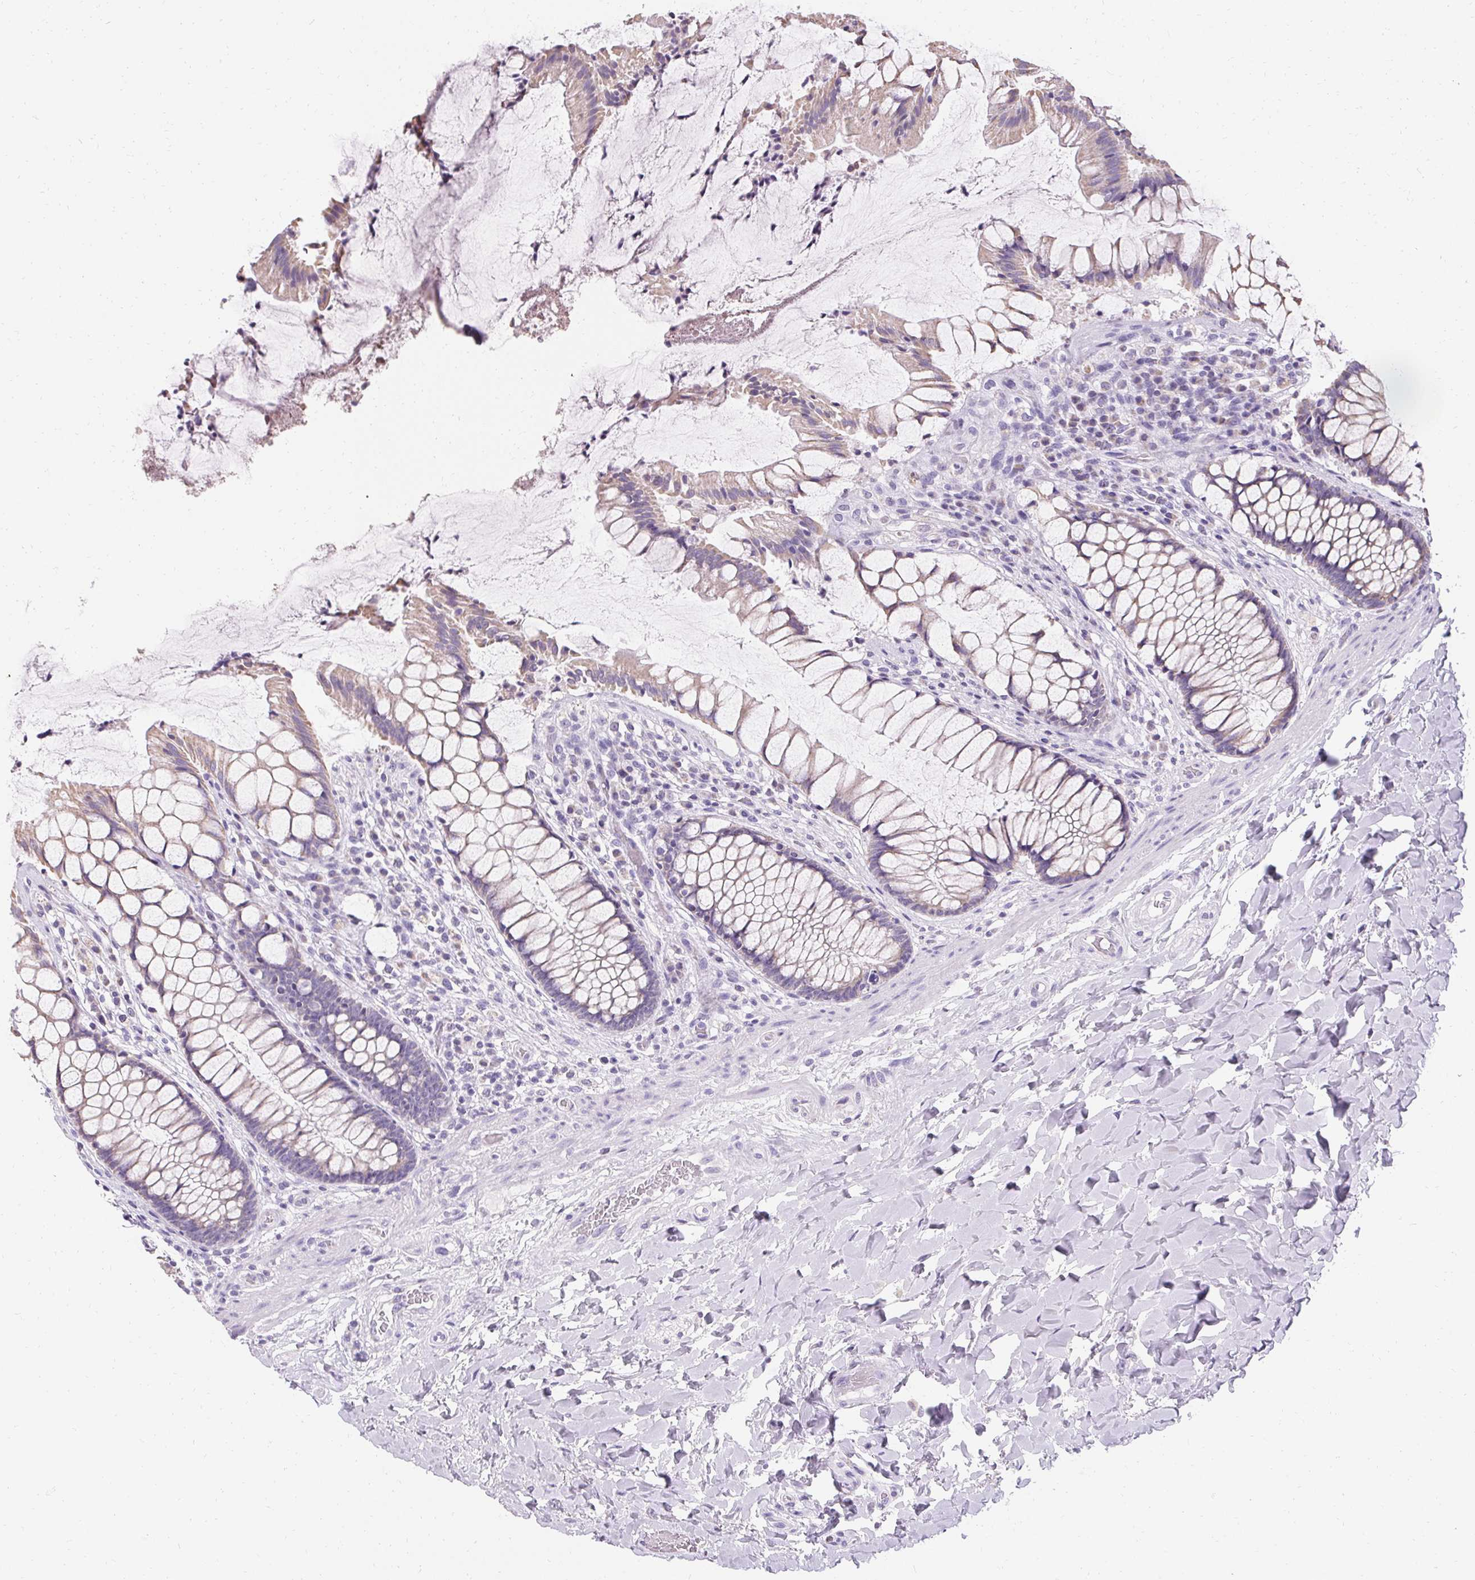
{"staining": {"intensity": "weak", "quantity": "<25%", "location": "cytoplasmic/membranous"}, "tissue": "rectum", "cell_type": "Glandular cells", "image_type": "normal", "snomed": [{"axis": "morphology", "description": "Normal tissue, NOS"}, {"axis": "topography", "description": "Rectum"}], "caption": "Normal rectum was stained to show a protein in brown. There is no significant staining in glandular cells. The staining is performed using DAB (3,3'-diaminobenzidine) brown chromogen with nuclei counter-stained in using hematoxylin.", "gene": "ASGR2", "patient": {"sex": "female", "age": 58}}